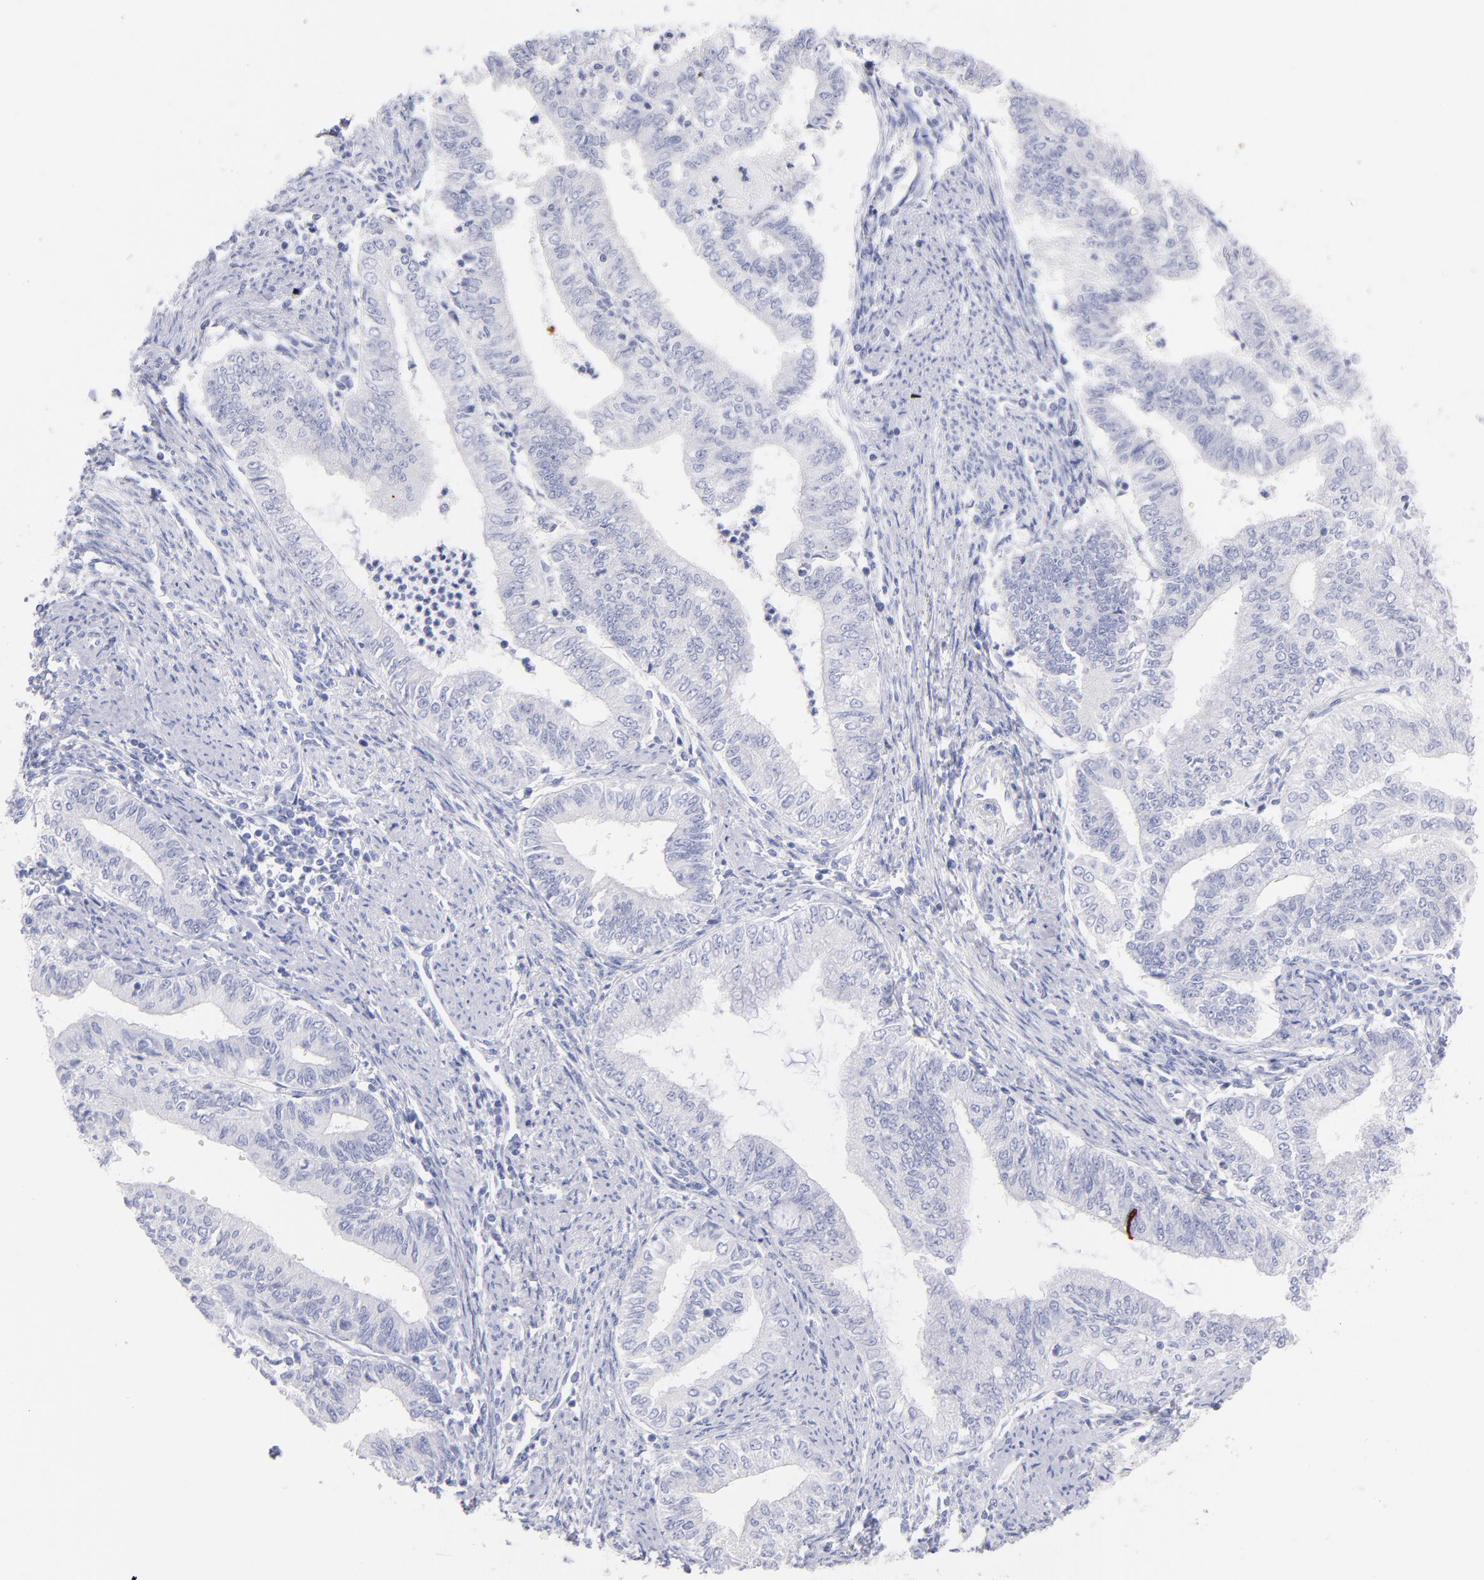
{"staining": {"intensity": "negative", "quantity": "none", "location": "none"}, "tissue": "endometrial cancer", "cell_type": "Tumor cells", "image_type": "cancer", "snomed": [{"axis": "morphology", "description": "Adenocarcinoma, NOS"}, {"axis": "topography", "description": "Endometrium"}], "caption": "Immunohistochemical staining of endometrial cancer demonstrates no significant expression in tumor cells.", "gene": "SCGN", "patient": {"sex": "female", "age": 66}}